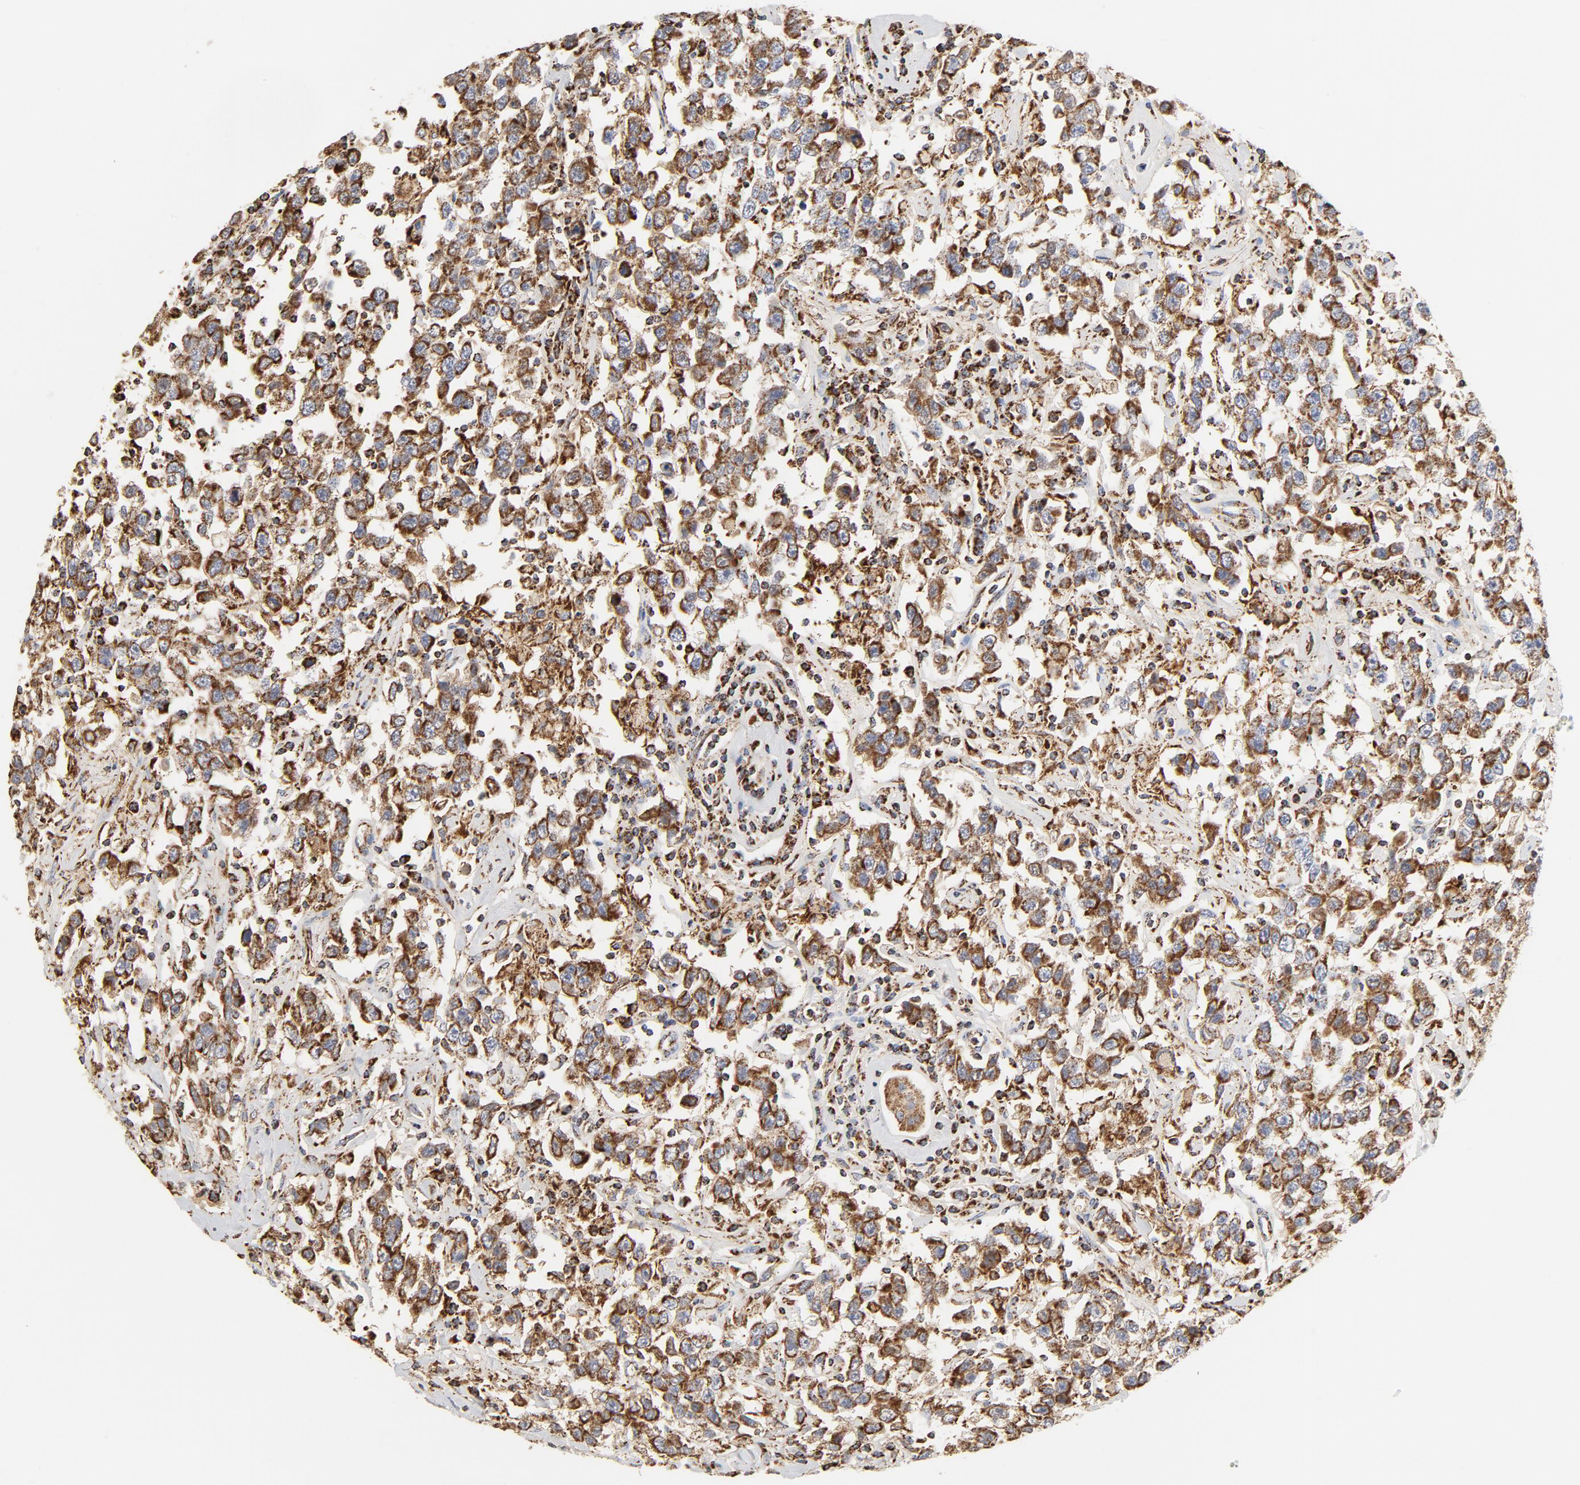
{"staining": {"intensity": "strong", "quantity": ">75%", "location": "cytoplasmic/membranous"}, "tissue": "testis cancer", "cell_type": "Tumor cells", "image_type": "cancer", "snomed": [{"axis": "morphology", "description": "Seminoma, NOS"}, {"axis": "topography", "description": "Testis"}], "caption": "Human testis cancer (seminoma) stained with a brown dye shows strong cytoplasmic/membranous positive expression in about >75% of tumor cells.", "gene": "PCNX4", "patient": {"sex": "male", "age": 41}}